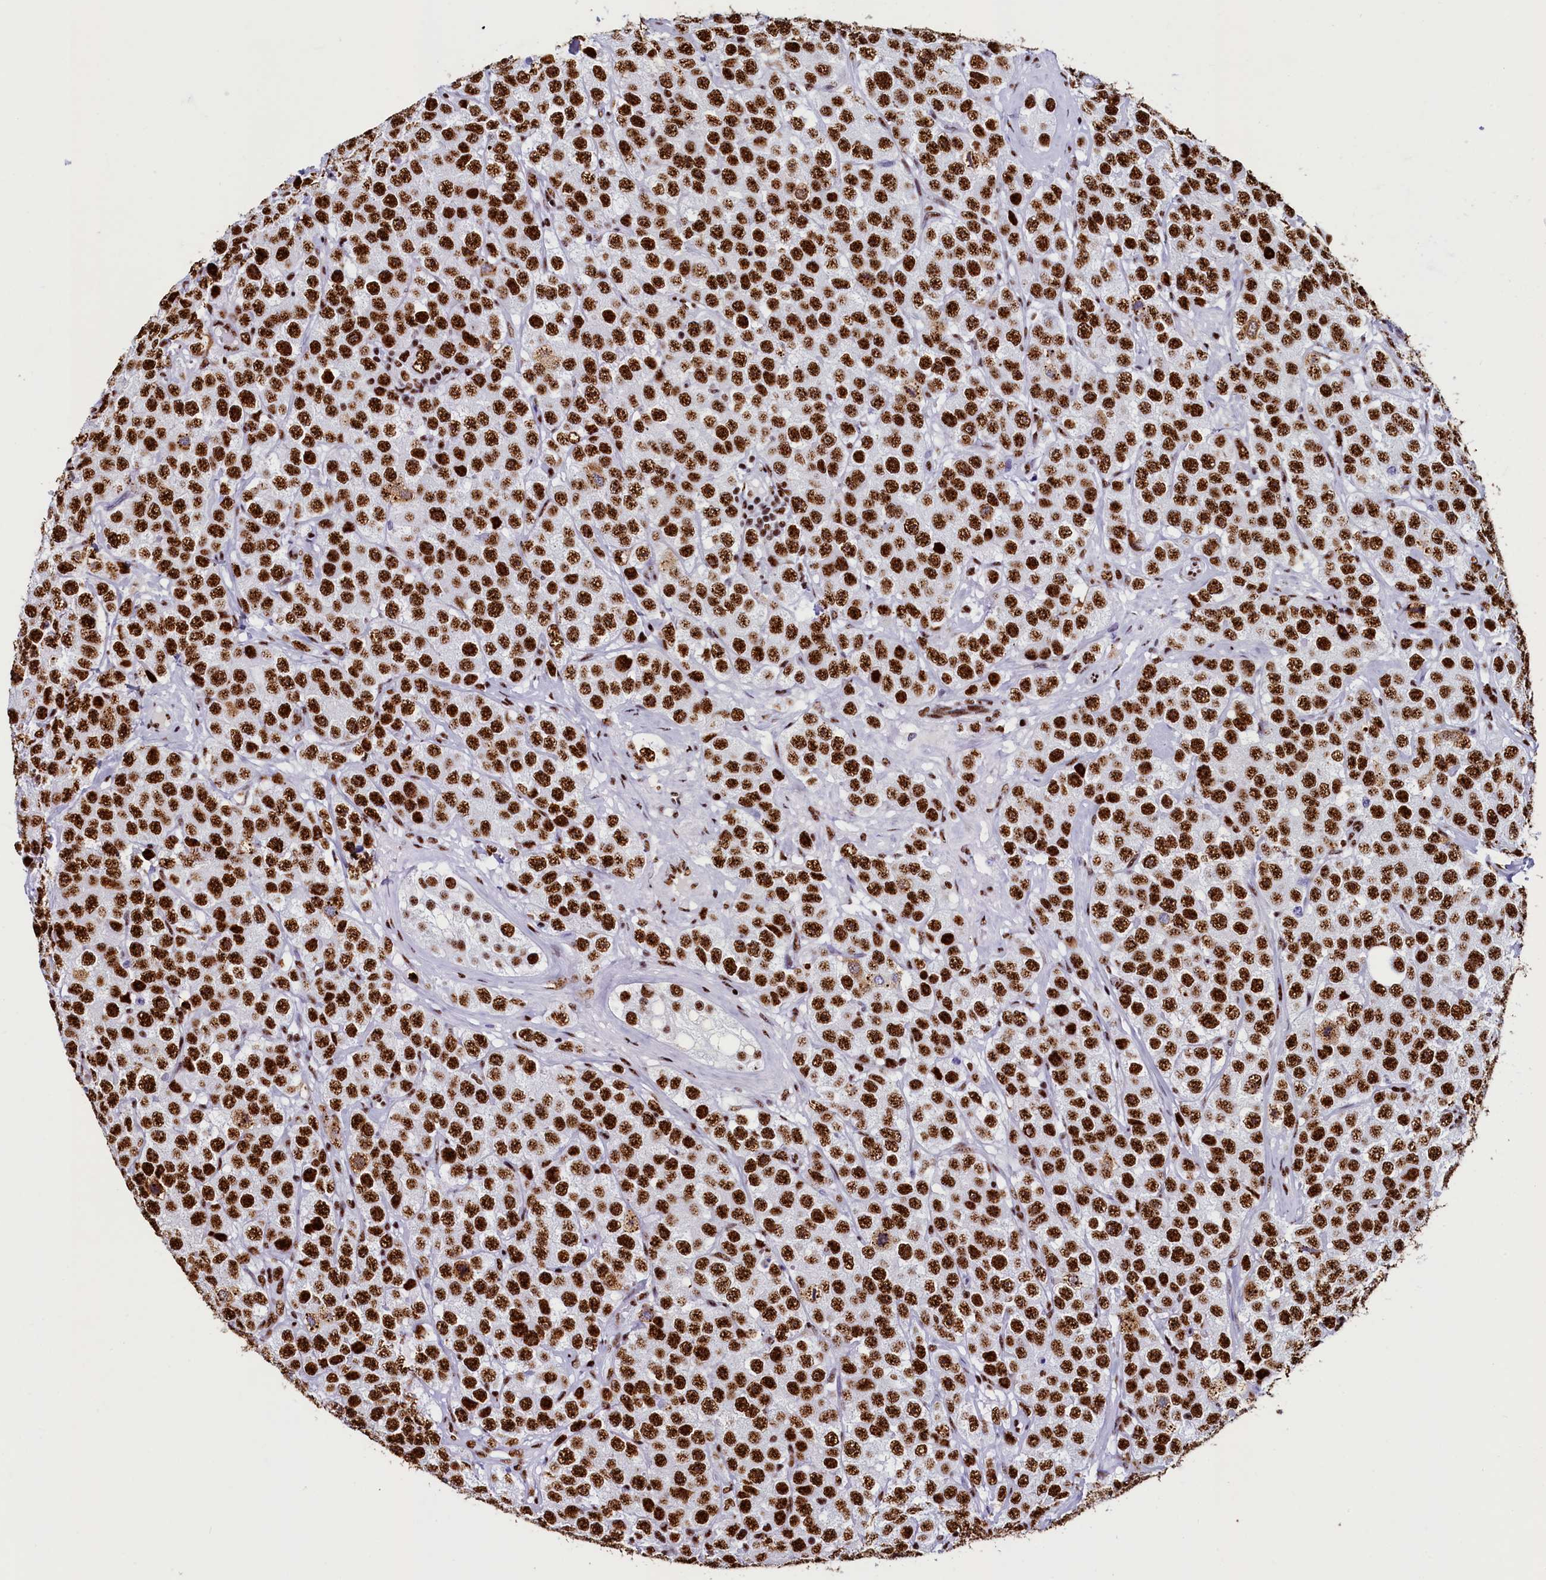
{"staining": {"intensity": "strong", "quantity": ">75%", "location": "nuclear"}, "tissue": "testis cancer", "cell_type": "Tumor cells", "image_type": "cancer", "snomed": [{"axis": "morphology", "description": "Seminoma, NOS"}, {"axis": "topography", "description": "Testis"}], "caption": "Immunohistochemical staining of testis cancer (seminoma) exhibits strong nuclear protein positivity in about >75% of tumor cells.", "gene": "SRRM2", "patient": {"sex": "male", "age": 28}}